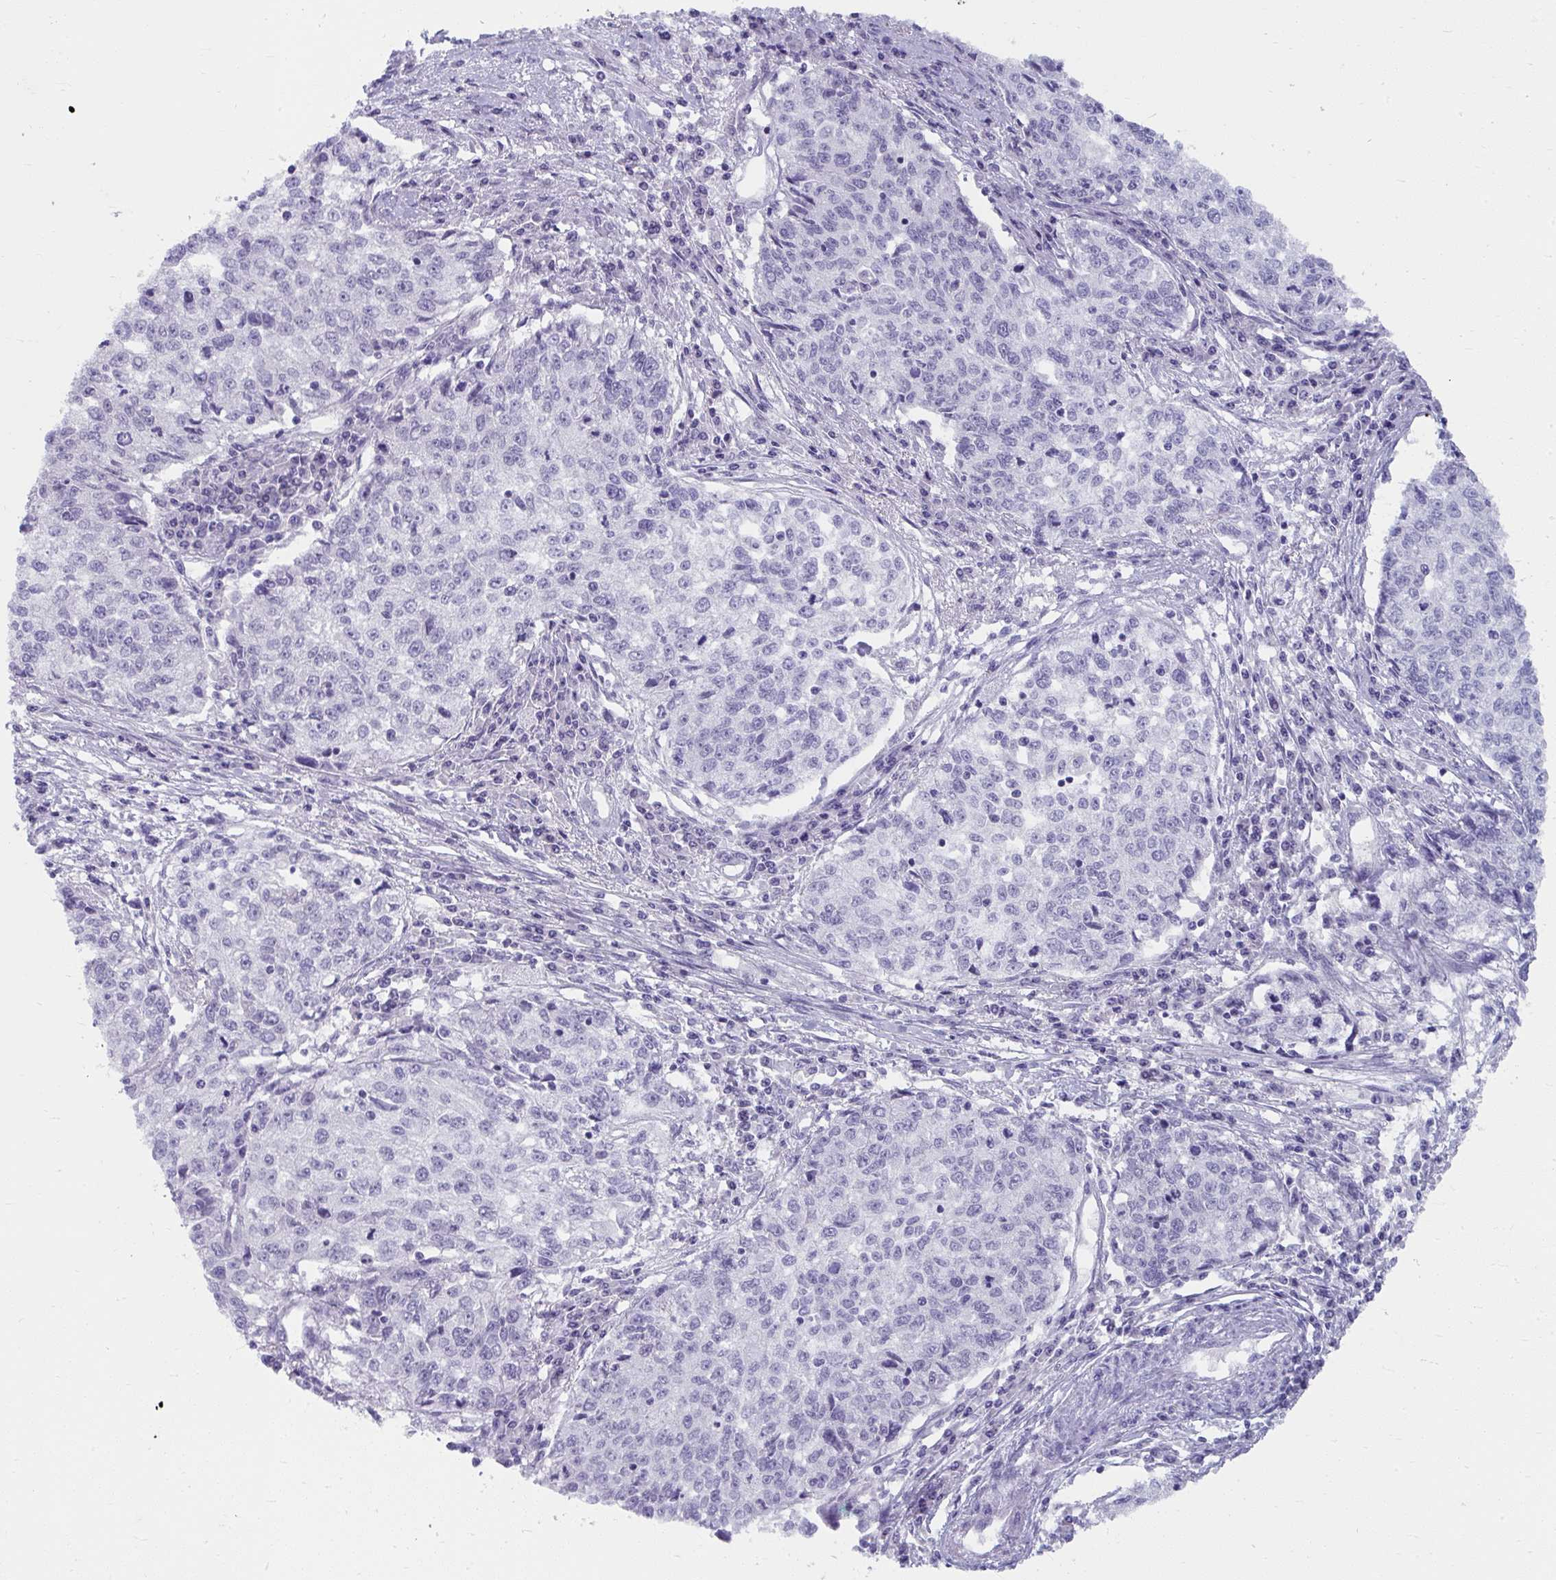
{"staining": {"intensity": "negative", "quantity": "none", "location": "none"}, "tissue": "cervical cancer", "cell_type": "Tumor cells", "image_type": "cancer", "snomed": [{"axis": "morphology", "description": "Squamous cell carcinoma, NOS"}, {"axis": "topography", "description": "Cervix"}], "caption": "Tumor cells are negative for protein expression in human squamous cell carcinoma (cervical). The staining was performed using DAB (3,3'-diaminobenzidine) to visualize the protein expression in brown, while the nuclei were stained in blue with hematoxylin (Magnification: 20x).", "gene": "UGT3A2", "patient": {"sex": "female", "age": 57}}